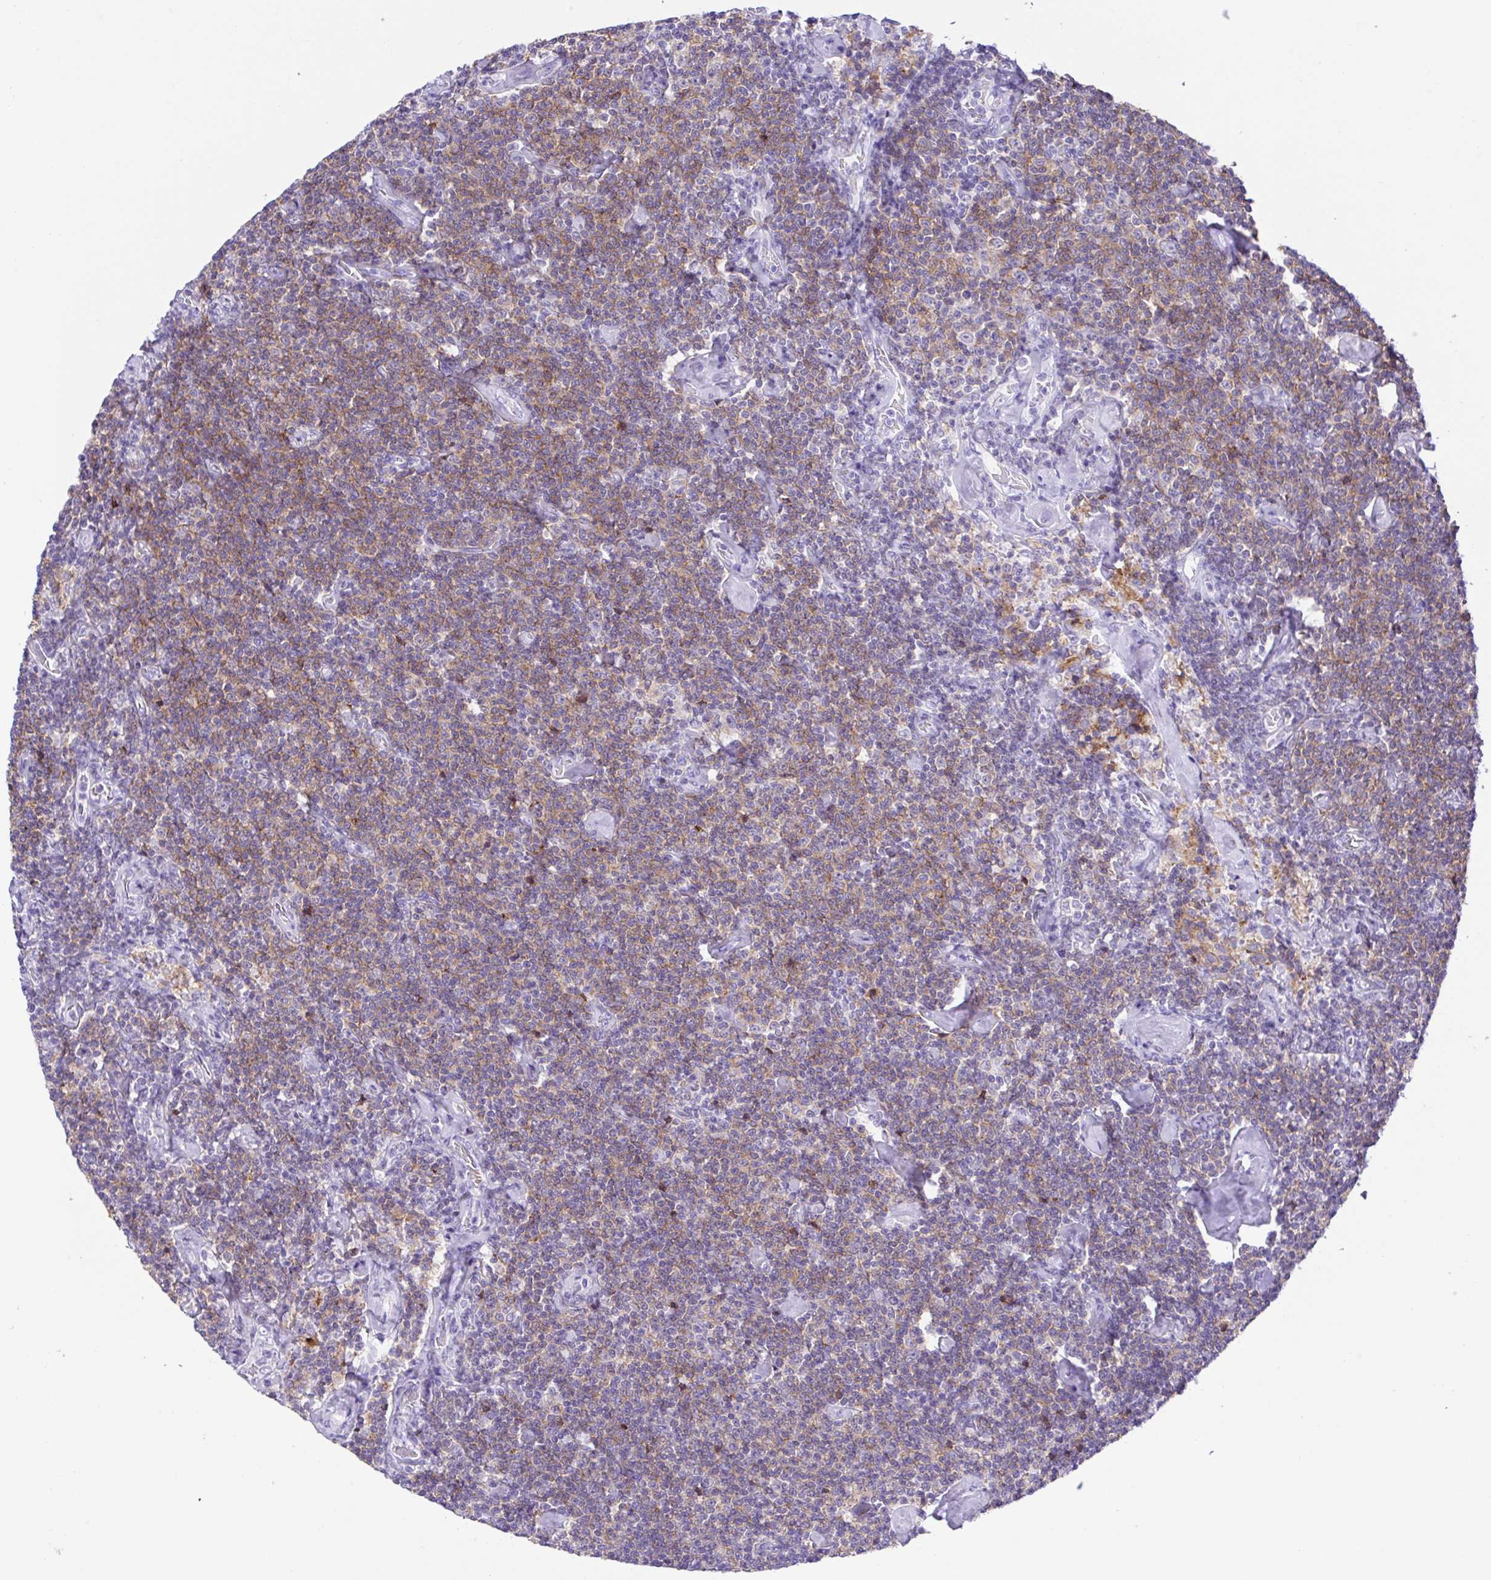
{"staining": {"intensity": "moderate", "quantity": "25%-75%", "location": "cytoplasmic/membranous"}, "tissue": "lymphoma", "cell_type": "Tumor cells", "image_type": "cancer", "snomed": [{"axis": "morphology", "description": "Malignant lymphoma, non-Hodgkin's type, Low grade"}, {"axis": "topography", "description": "Lymph node"}], "caption": "This is a histology image of immunohistochemistry (IHC) staining of lymphoma, which shows moderate expression in the cytoplasmic/membranous of tumor cells.", "gene": "CD72", "patient": {"sex": "male", "age": 81}}